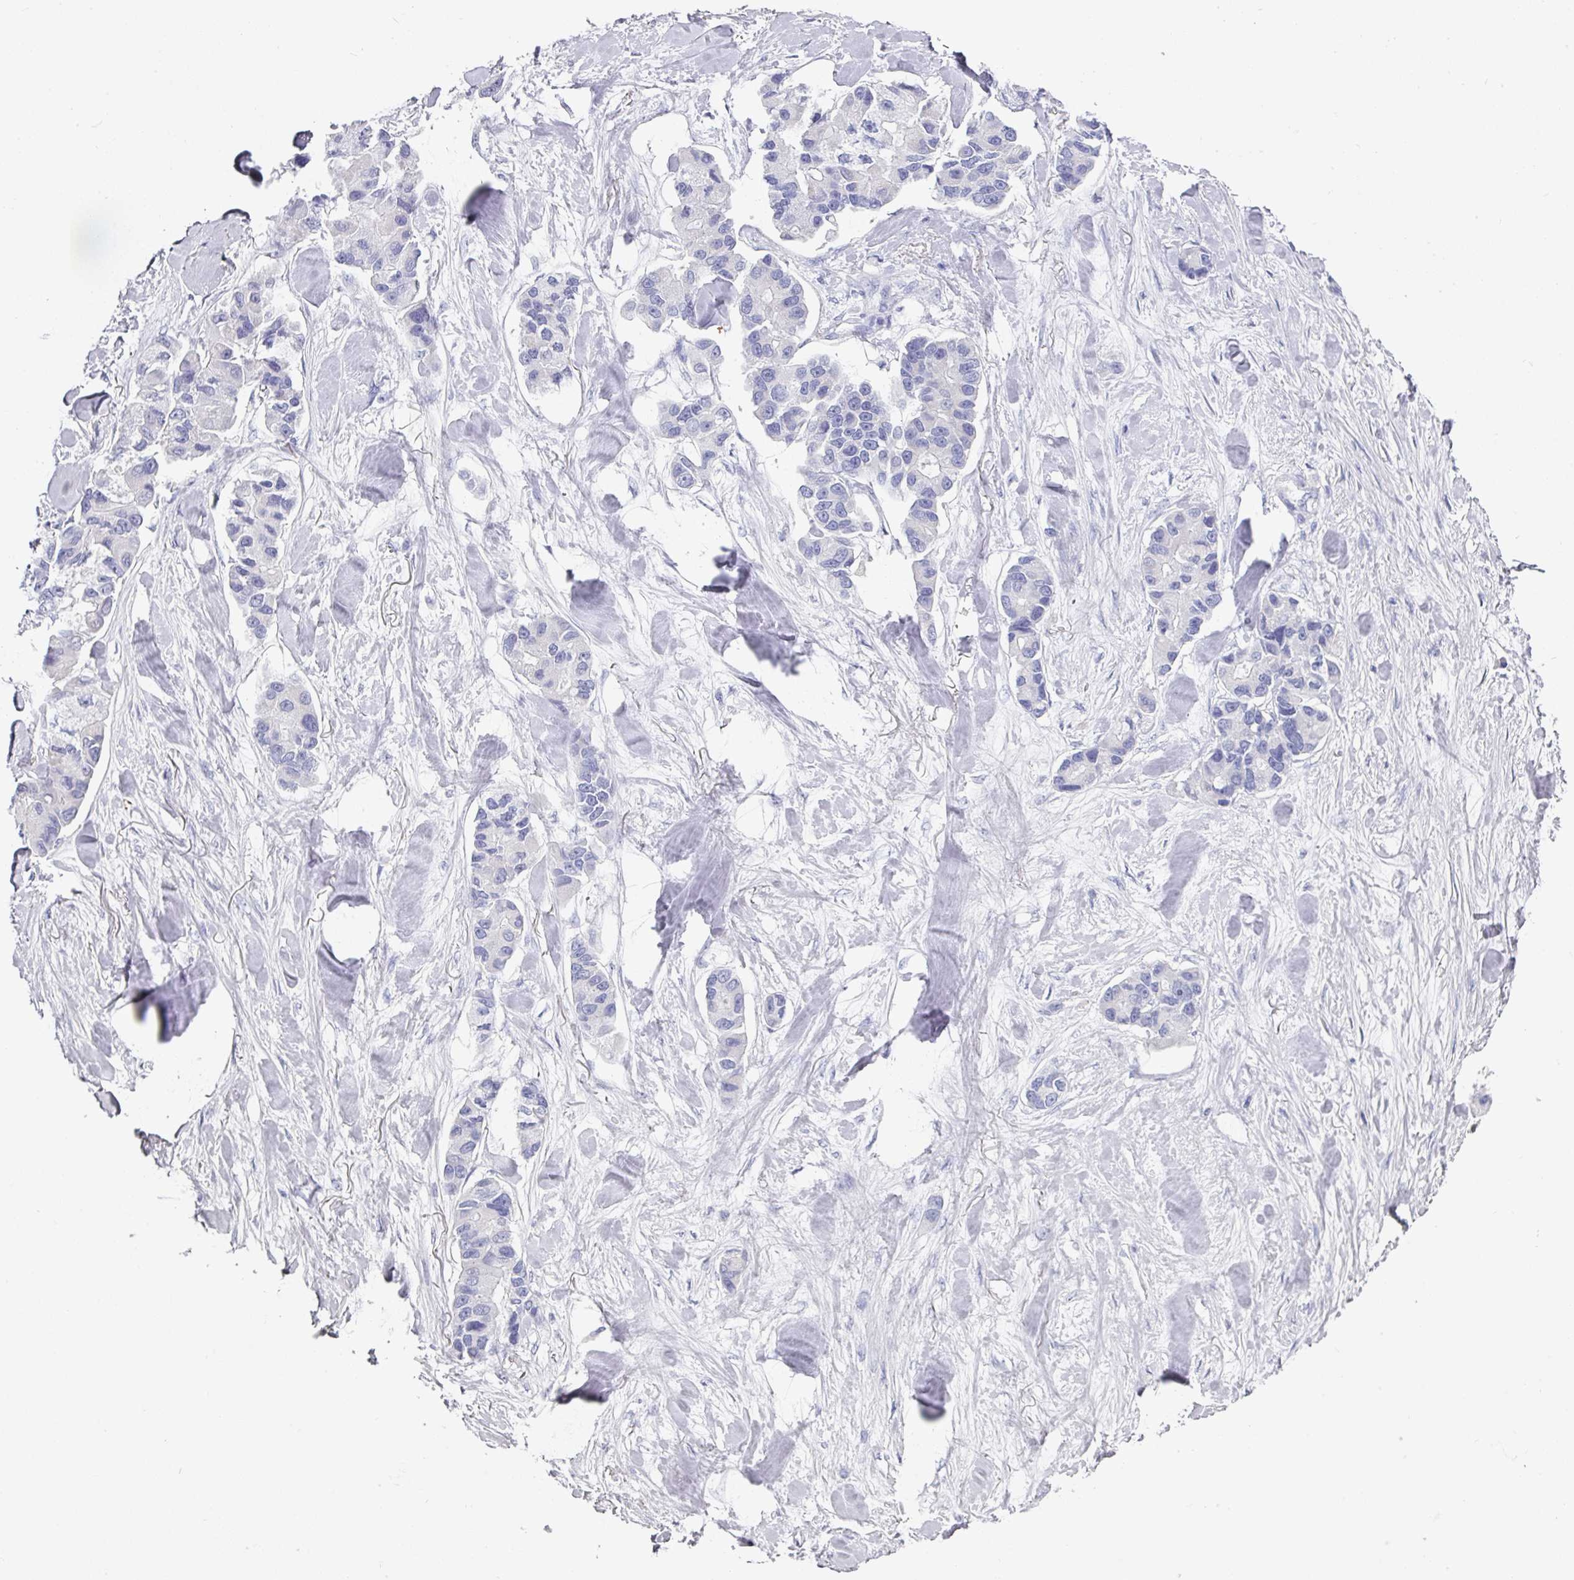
{"staining": {"intensity": "negative", "quantity": "none", "location": "none"}, "tissue": "lung cancer", "cell_type": "Tumor cells", "image_type": "cancer", "snomed": [{"axis": "morphology", "description": "Adenocarcinoma, NOS"}, {"axis": "topography", "description": "Lung"}], "caption": "This is a photomicrograph of IHC staining of lung cancer (adenocarcinoma), which shows no expression in tumor cells.", "gene": "SETBP1", "patient": {"sex": "female", "age": 54}}